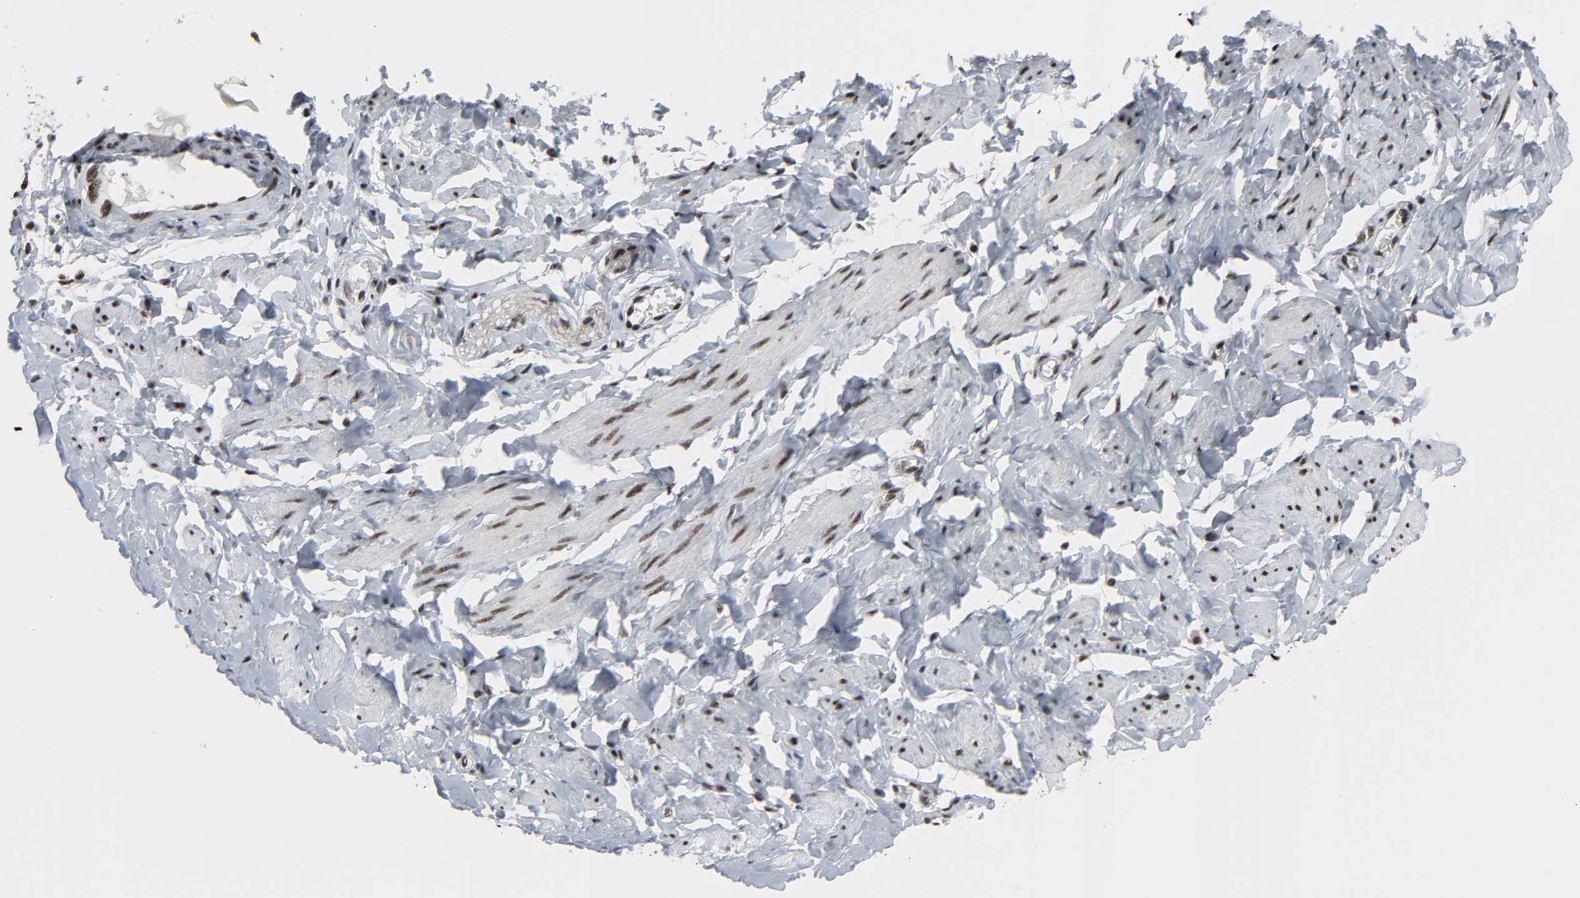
{"staining": {"intensity": "strong", "quantity": ">75%", "location": "nuclear"}, "tissue": "vagina", "cell_type": "Squamous epithelial cells", "image_type": "normal", "snomed": [{"axis": "morphology", "description": "Normal tissue, NOS"}, {"axis": "topography", "description": "Vagina"}], "caption": "IHC histopathology image of normal vagina: human vagina stained using immunohistochemistry reveals high levels of strong protein expression localized specifically in the nuclear of squamous epithelial cells, appearing as a nuclear brown color.", "gene": "CDK7", "patient": {"sex": "female", "age": 55}}